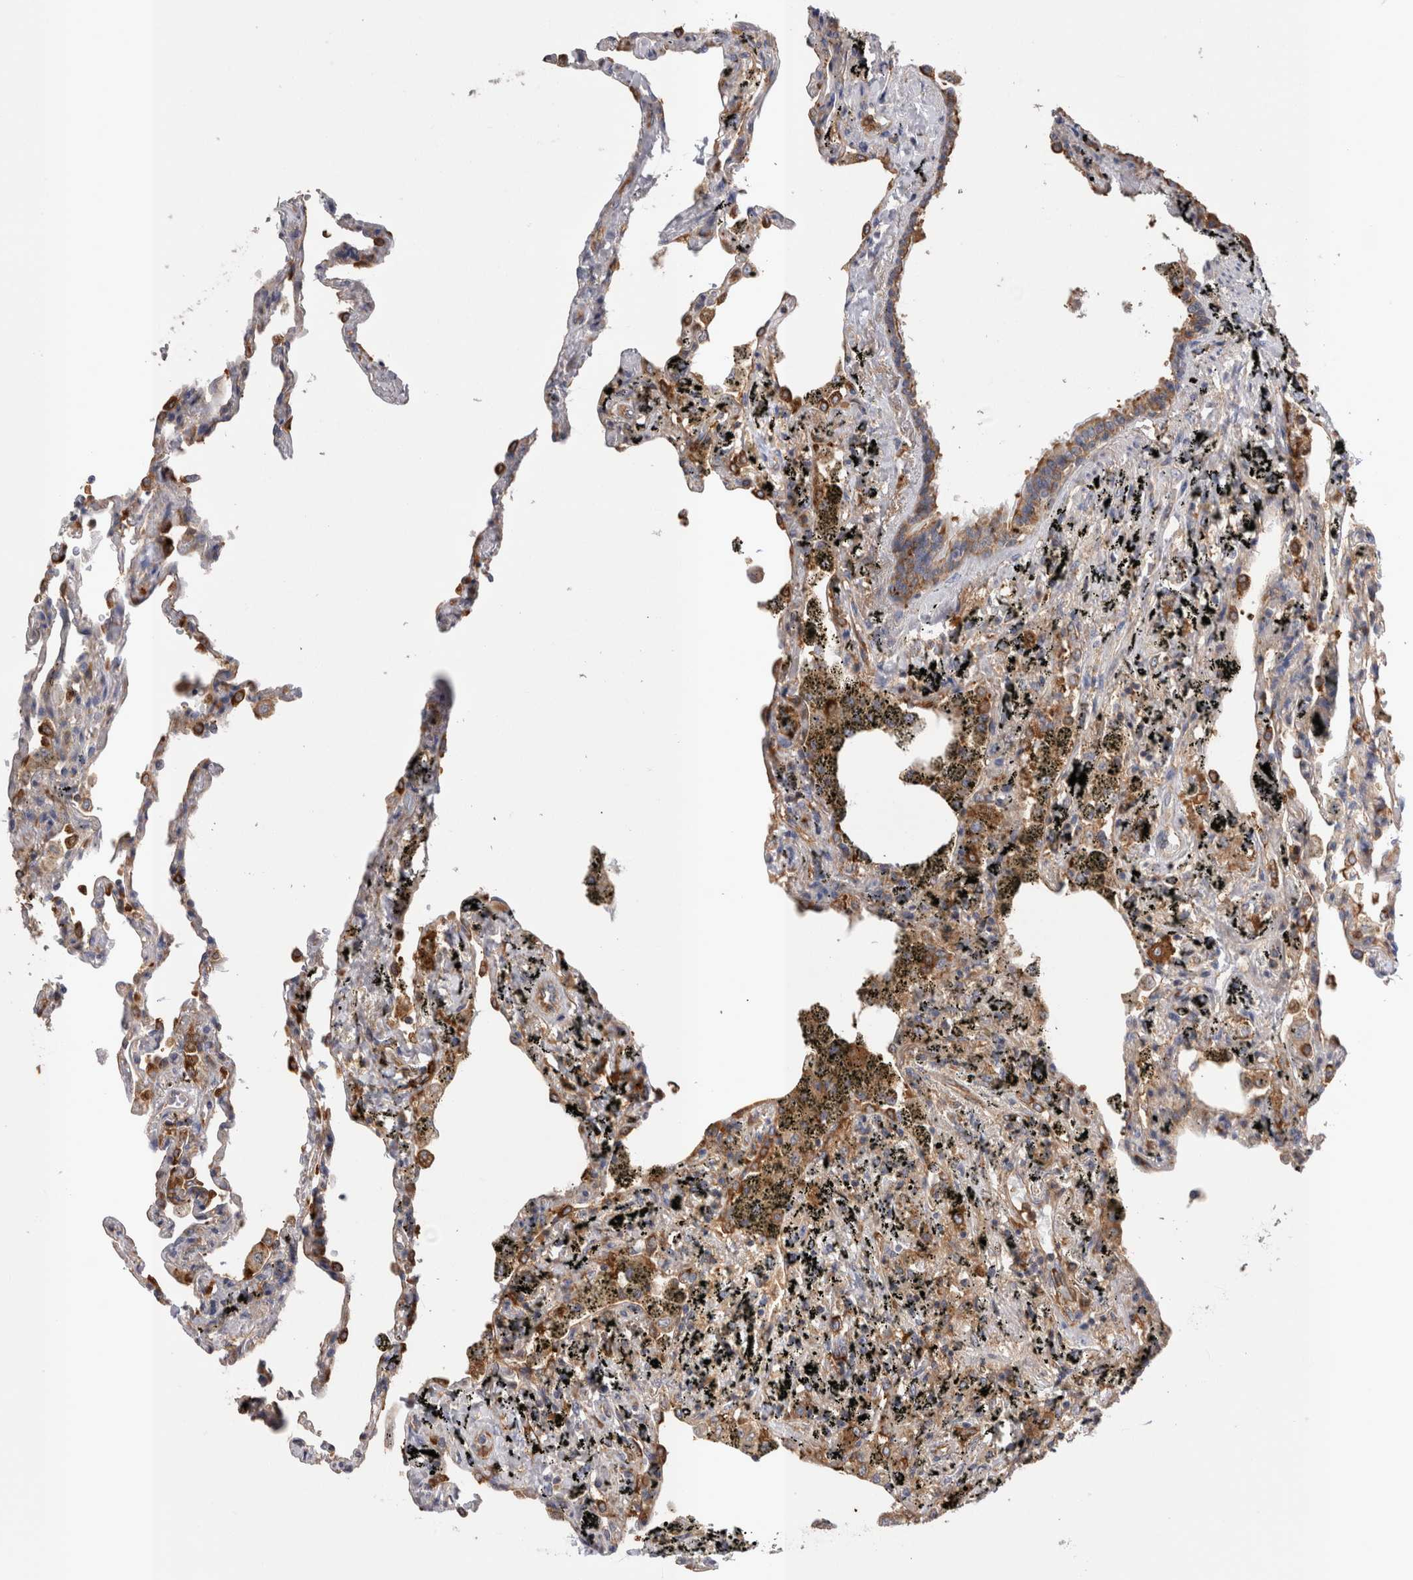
{"staining": {"intensity": "strong", "quantity": "25%-75%", "location": "cytoplasmic/membranous"}, "tissue": "lung", "cell_type": "Alveolar cells", "image_type": "normal", "snomed": [{"axis": "morphology", "description": "Normal tissue, NOS"}, {"axis": "topography", "description": "Lung"}], "caption": "Immunohistochemistry (IHC) of unremarkable lung demonstrates high levels of strong cytoplasmic/membranous expression in approximately 25%-75% of alveolar cells.", "gene": "RAB11FIP1", "patient": {"sex": "male", "age": 59}}